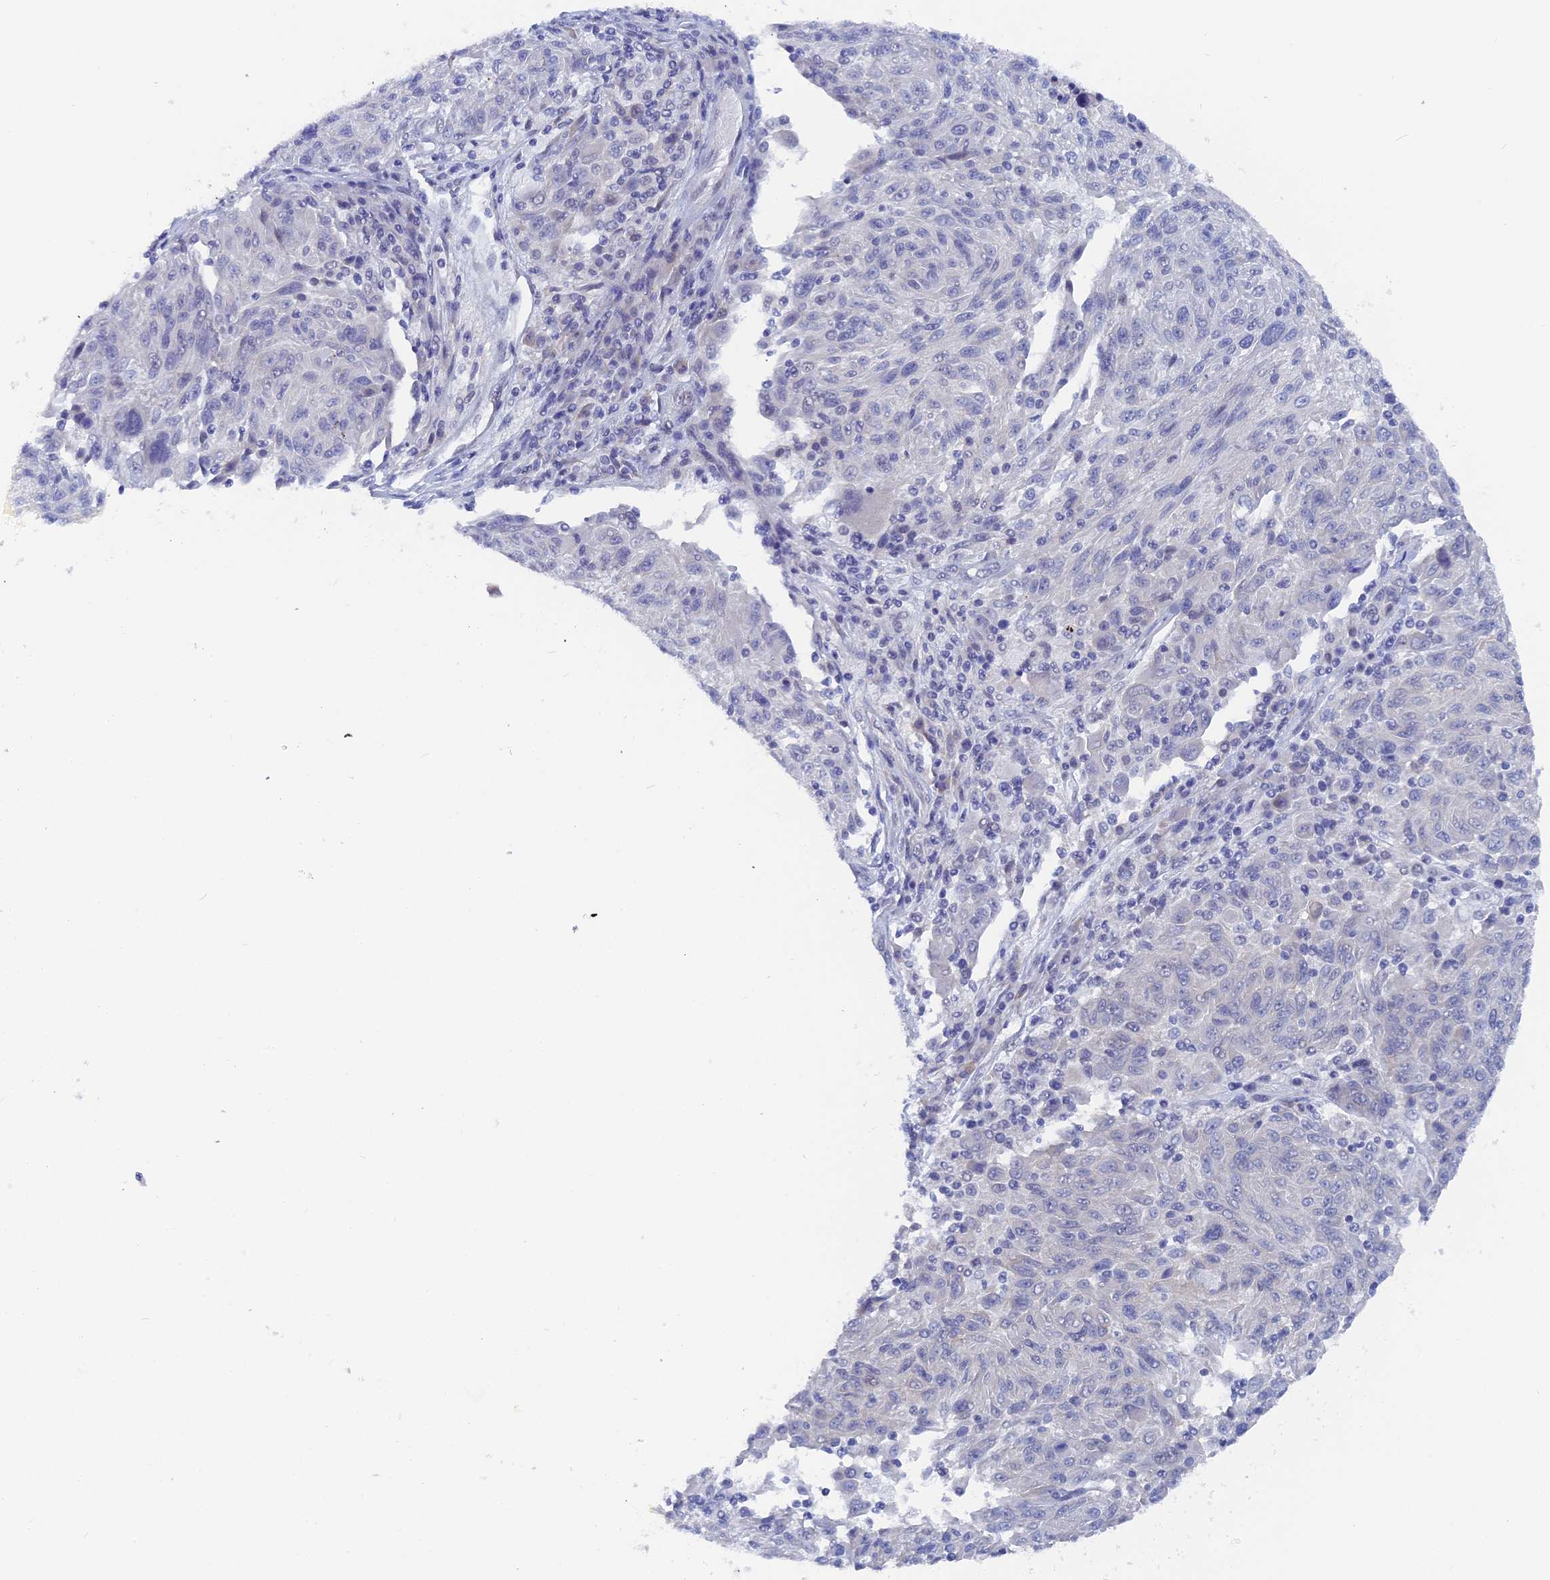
{"staining": {"intensity": "negative", "quantity": "none", "location": "none"}, "tissue": "melanoma", "cell_type": "Tumor cells", "image_type": "cancer", "snomed": [{"axis": "morphology", "description": "Malignant melanoma, NOS"}, {"axis": "topography", "description": "Skin"}], "caption": "DAB immunohistochemical staining of human melanoma reveals no significant expression in tumor cells.", "gene": "DACT3", "patient": {"sex": "male", "age": 53}}